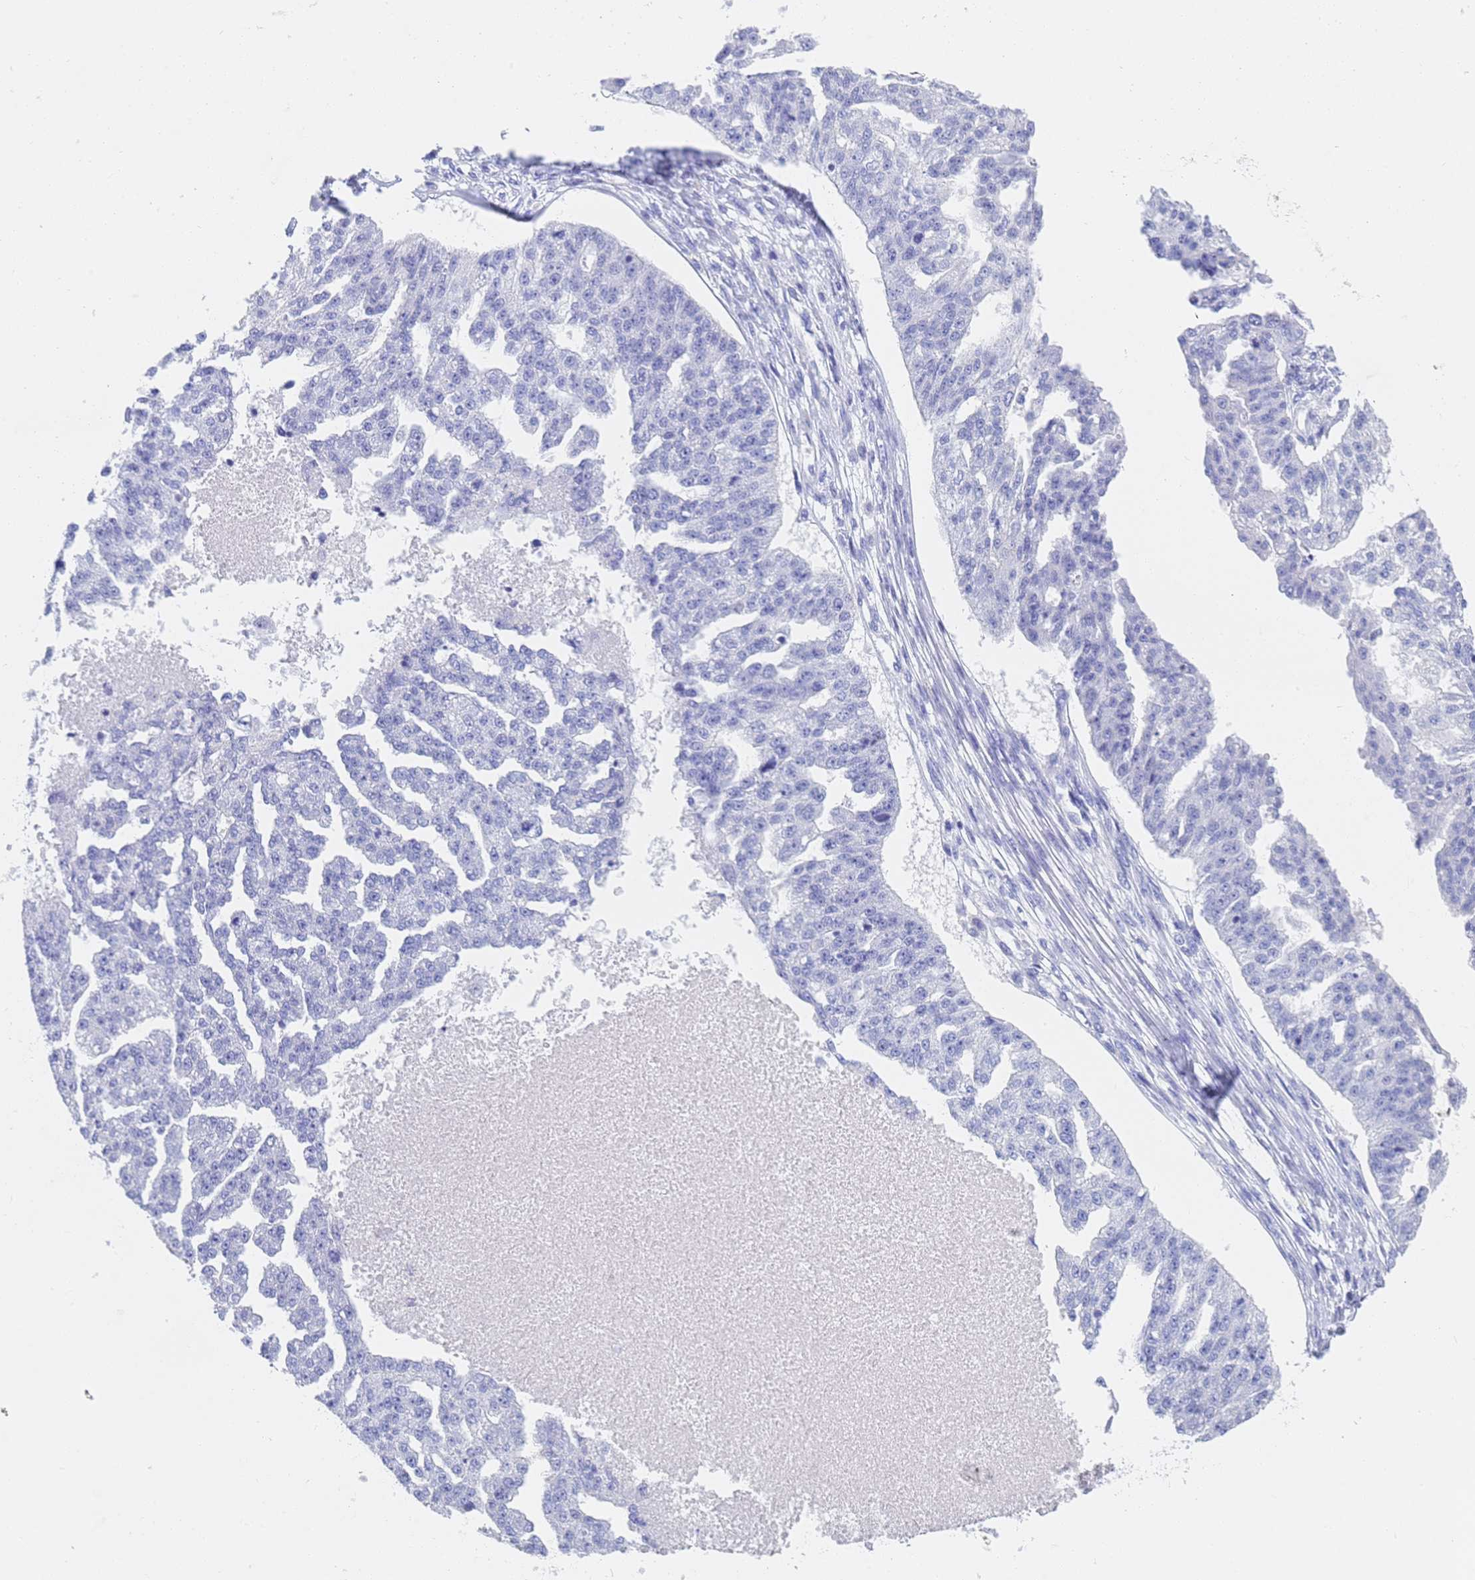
{"staining": {"intensity": "negative", "quantity": "none", "location": "none"}, "tissue": "ovarian cancer", "cell_type": "Tumor cells", "image_type": "cancer", "snomed": [{"axis": "morphology", "description": "Cystadenocarcinoma, serous, NOS"}, {"axis": "topography", "description": "Ovary"}], "caption": "The photomicrograph exhibits no staining of tumor cells in ovarian cancer (serous cystadenocarcinoma). (DAB IHC visualized using brightfield microscopy, high magnification).", "gene": "STATH", "patient": {"sex": "female", "age": 58}}